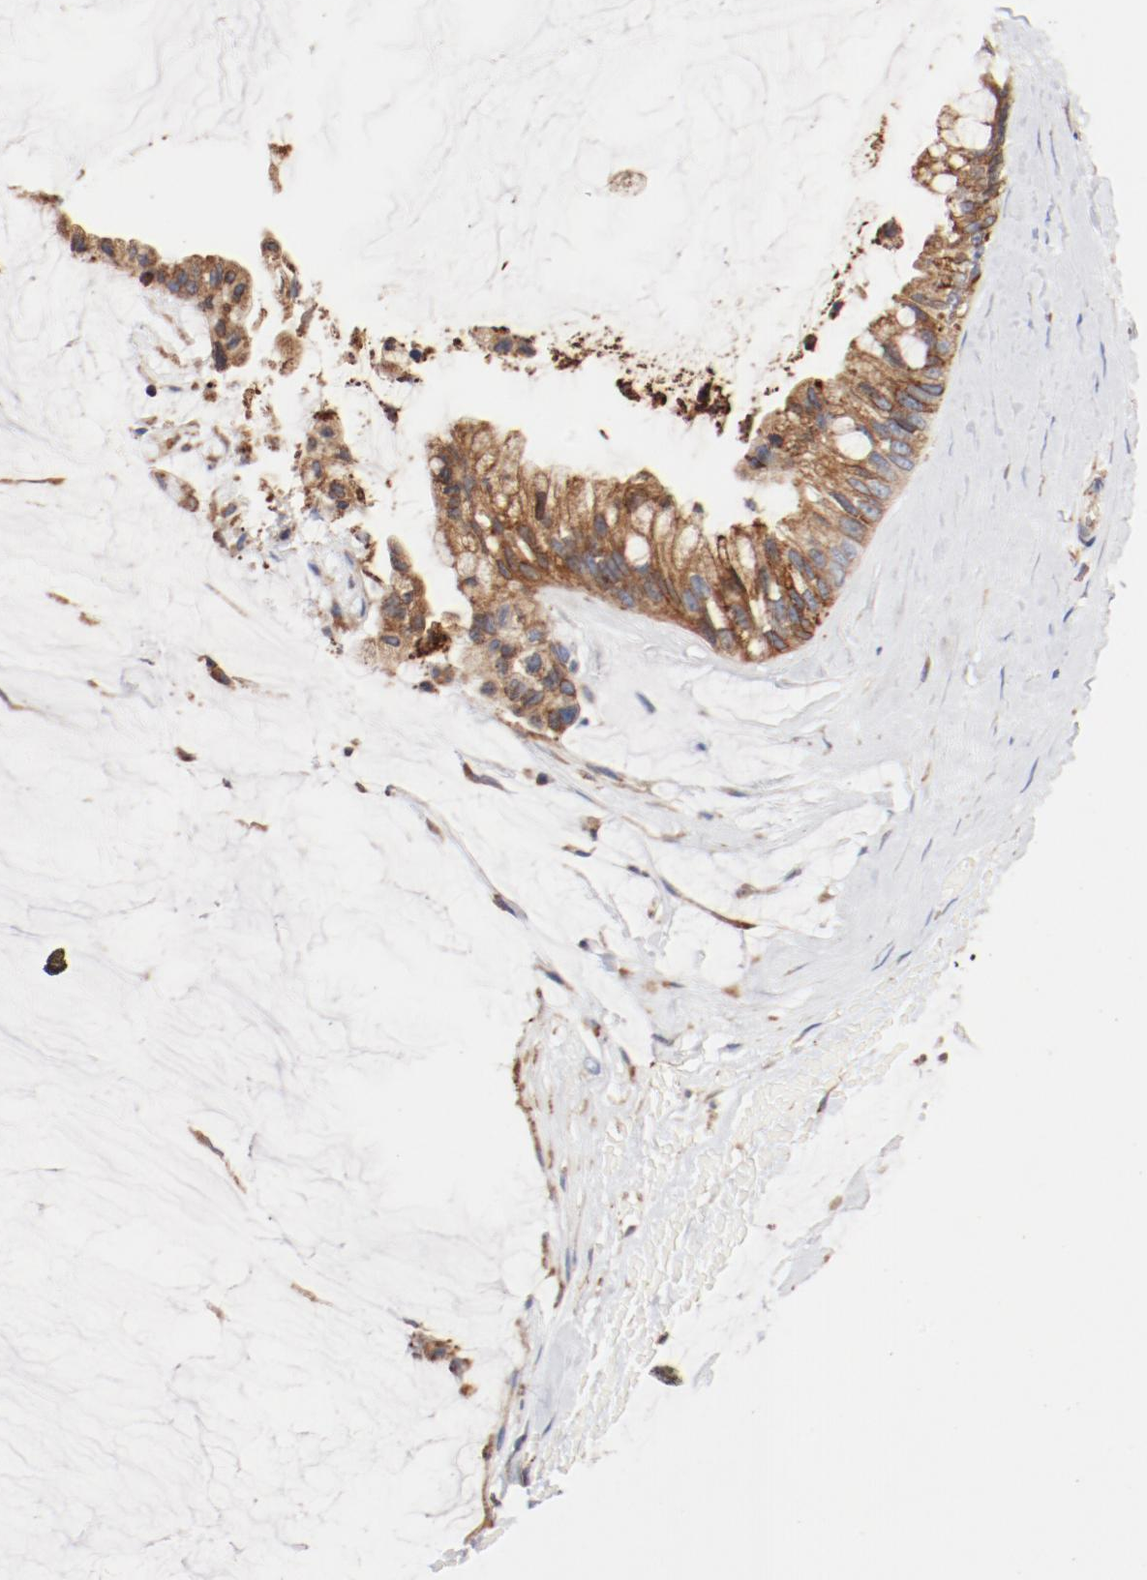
{"staining": {"intensity": "moderate", "quantity": ">75%", "location": "cytoplasmic/membranous"}, "tissue": "ovarian cancer", "cell_type": "Tumor cells", "image_type": "cancer", "snomed": [{"axis": "morphology", "description": "Cystadenocarcinoma, mucinous, NOS"}, {"axis": "topography", "description": "Ovary"}], "caption": "Brown immunohistochemical staining in mucinous cystadenocarcinoma (ovarian) exhibits moderate cytoplasmic/membranous positivity in about >75% of tumor cells.", "gene": "PDPK1", "patient": {"sex": "female", "age": 39}}